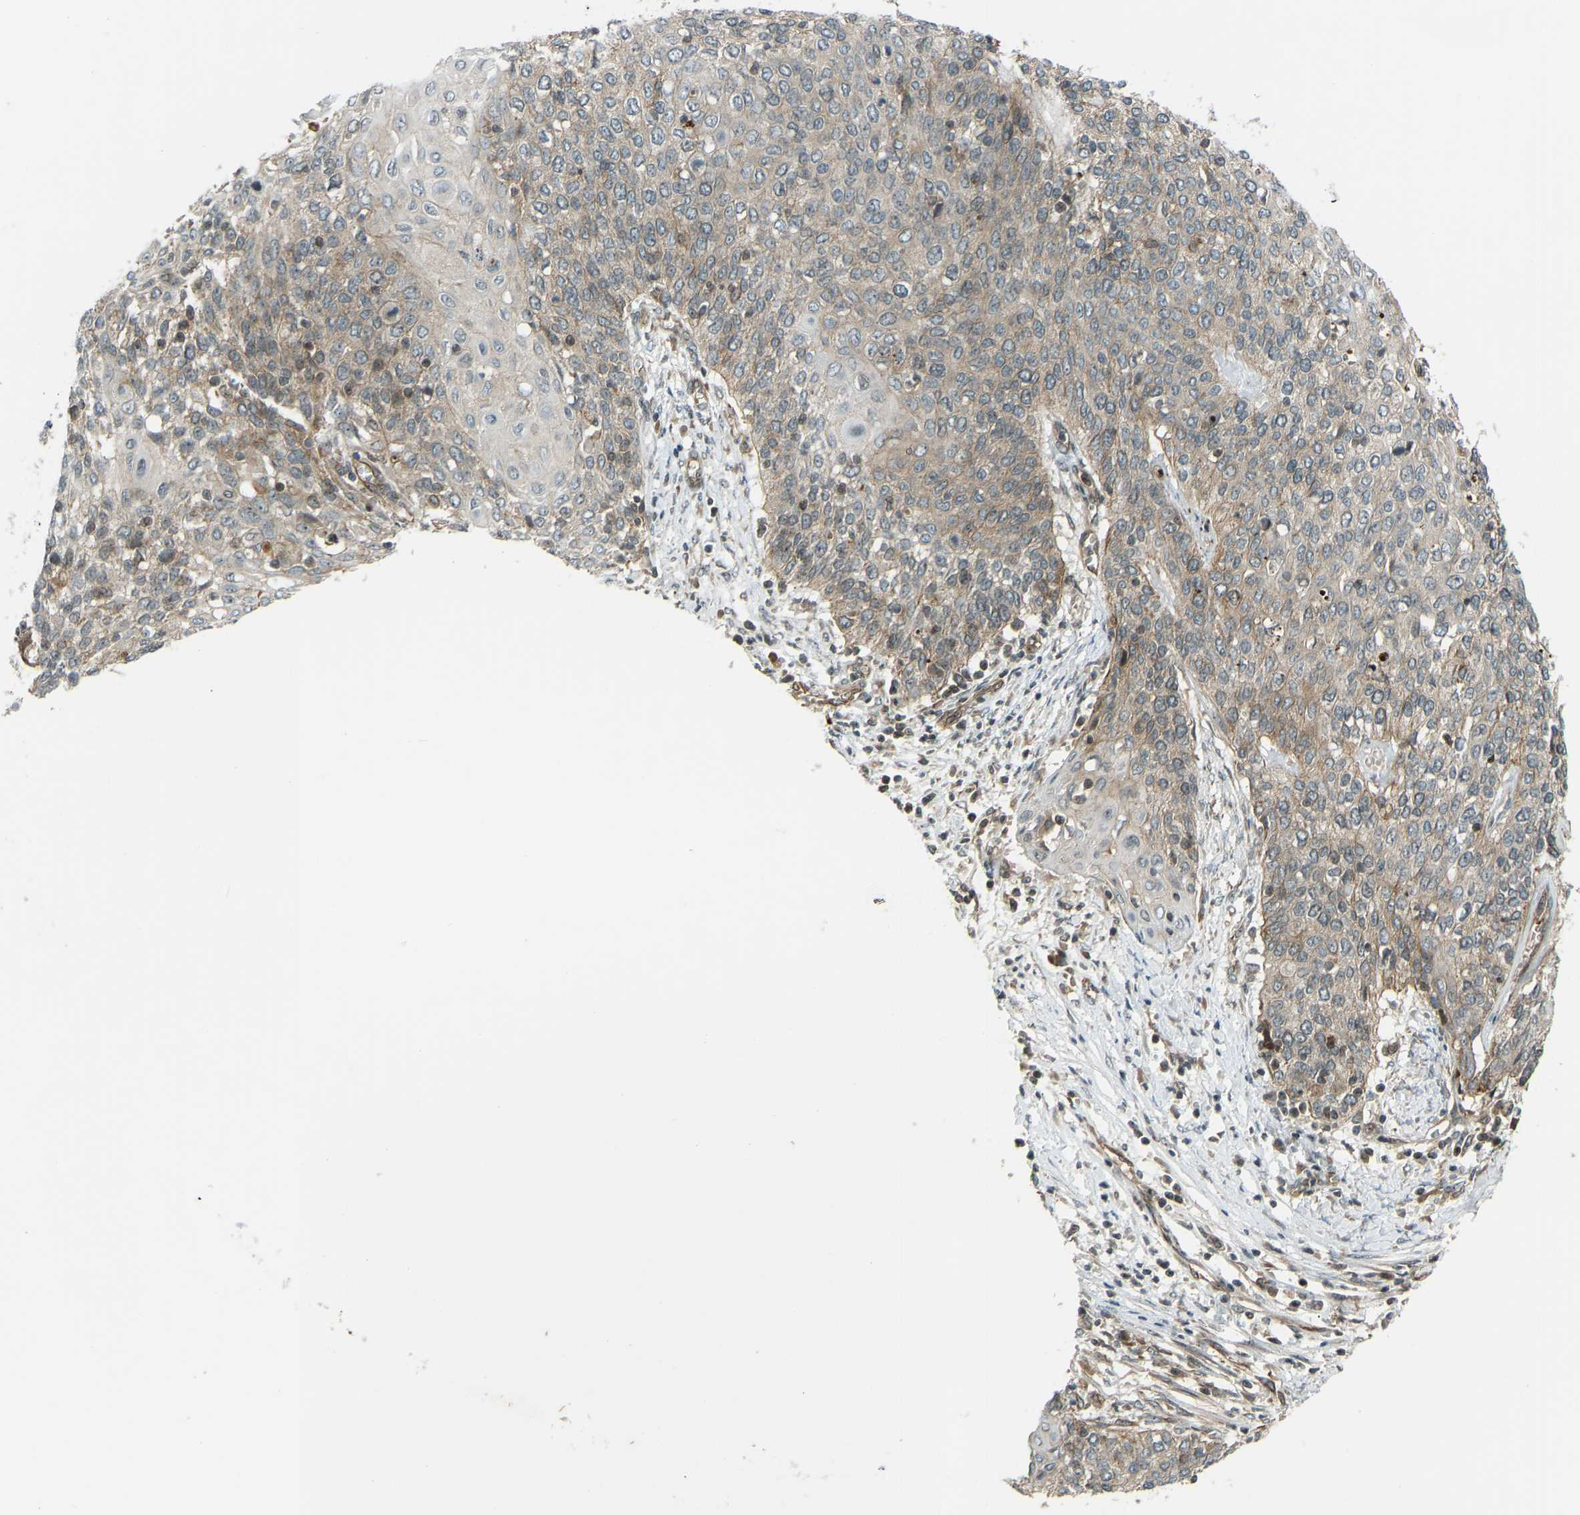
{"staining": {"intensity": "weak", "quantity": ">75%", "location": "cytoplasmic/membranous"}, "tissue": "cervical cancer", "cell_type": "Tumor cells", "image_type": "cancer", "snomed": [{"axis": "morphology", "description": "Squamous cell carcinoma, NOS"}, {"axis": "topography", "description": "Cervix"}], "caption": "Cervical cancer tissue demonstrates weak cytoplasmic/membranous staining in about >75% of tumor cells", "gene": "SVOPL", "patient": {"sex": "female", "age": 39}}